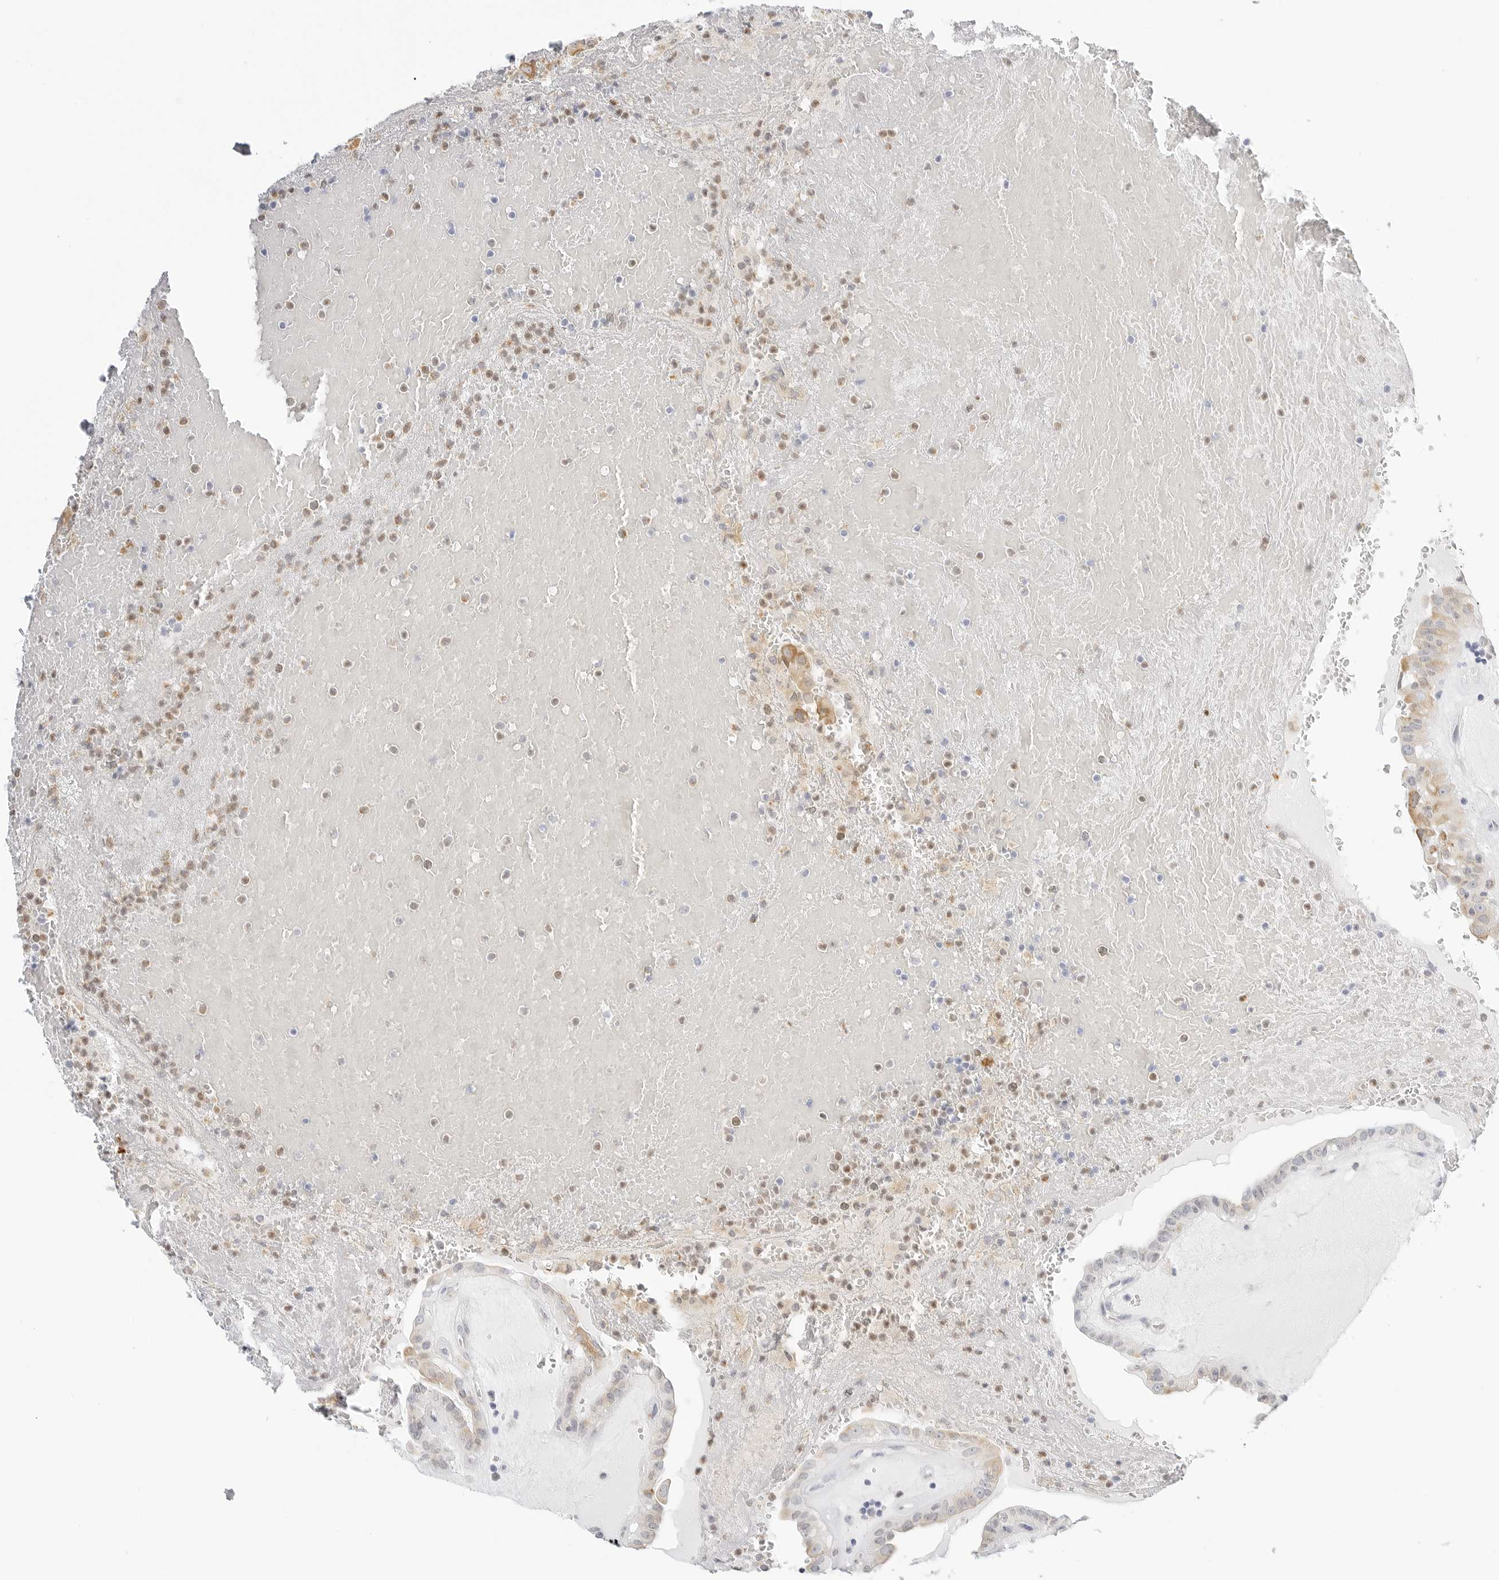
{"staining": {"intensity": "moderate", "quantity": "25%-75%", "location": "cytoplasmic/membranous"}, "tissue": "thyroid cancer", "cell_type": "Tumor cells", "image_type": "cancer", "snomed": [{"axis": "morphology", "description": "Papillary adenocarcinoma, NOS"}, {"axis": "topography", "description": "Thyroid gland"}], "caption": "Human papillary adenocarcinoma (thyroid) stained for a protein (brown) exhibits moderate cytoplasmic/membranous positive staining in approximately 25%-75% of tumor cells.", "gene": "THEM4", "patient": {"sex": "male", "age": 77}}